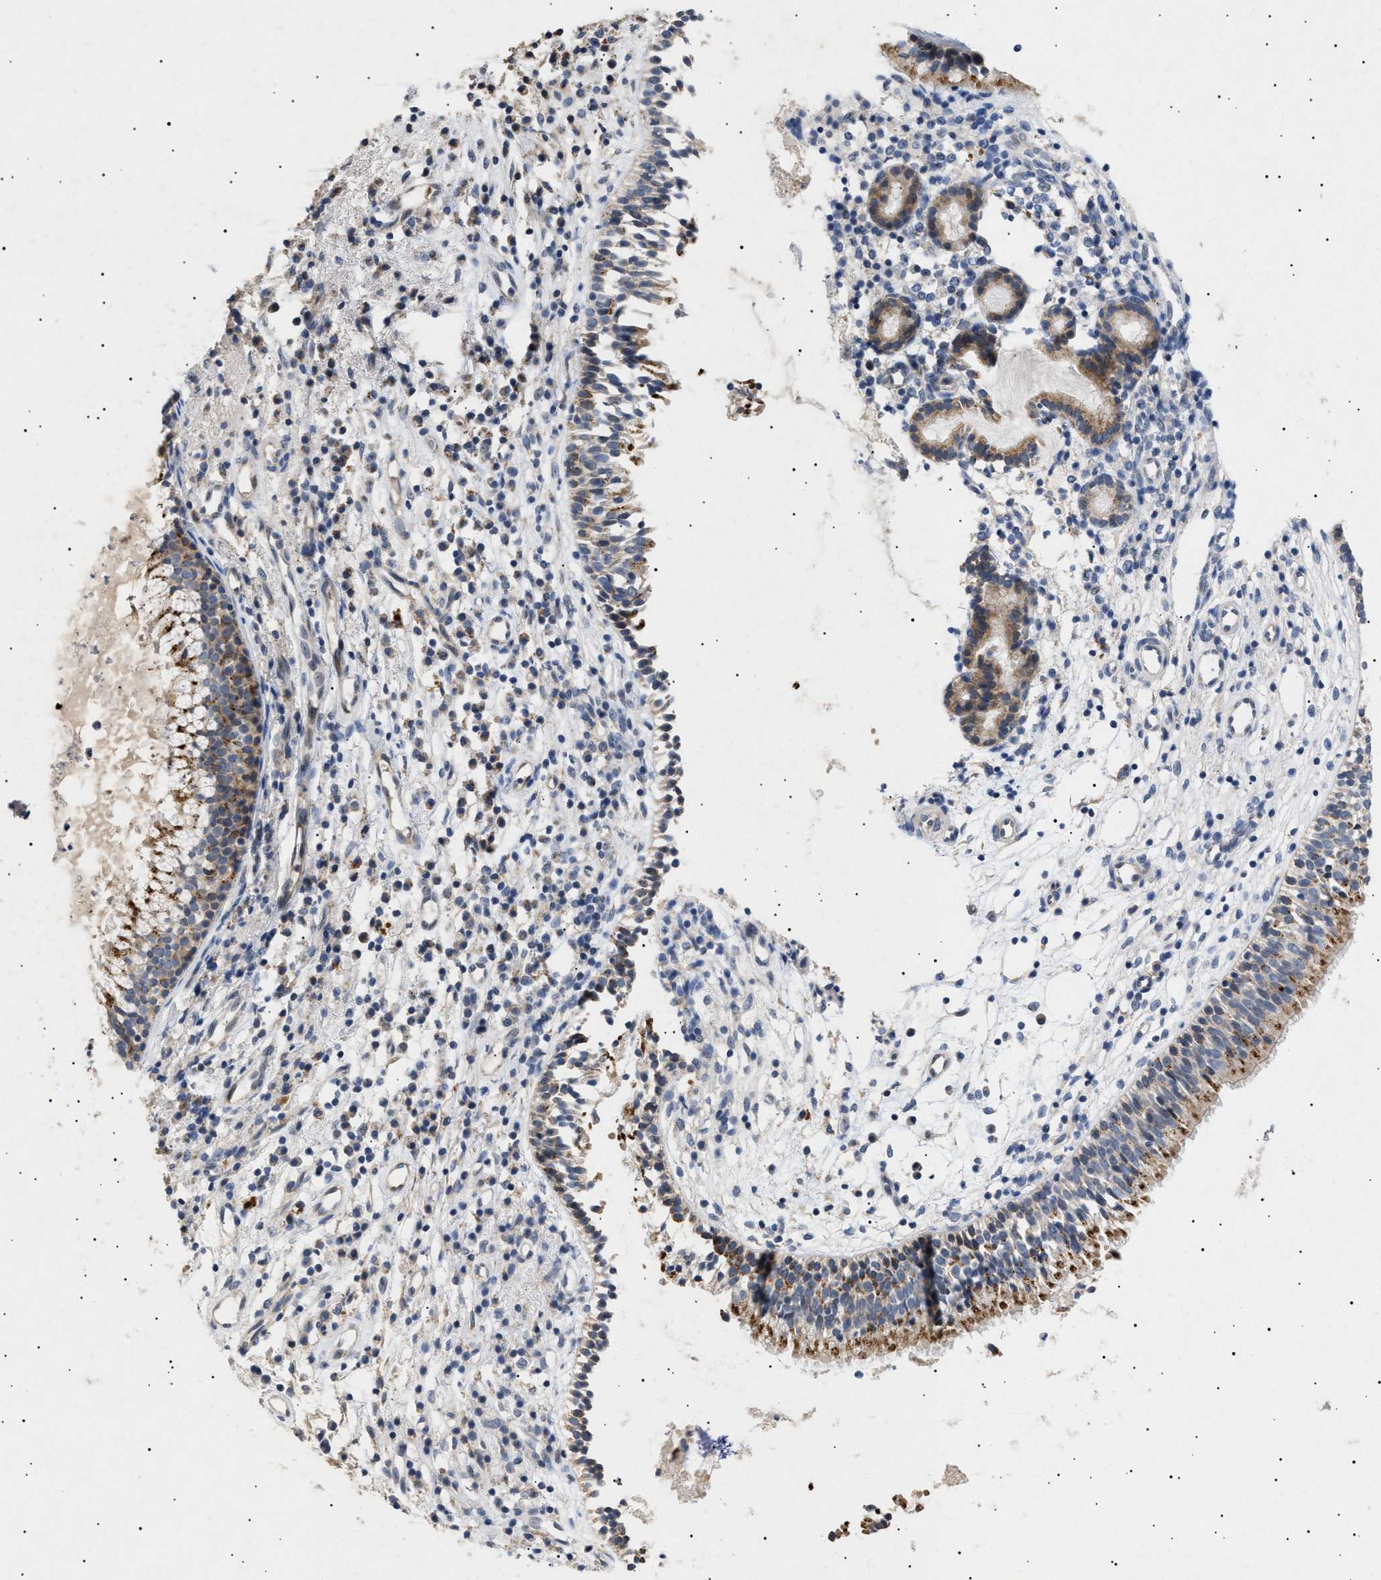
{"staining": {"intensity": "moderate", "quantity": ">75%", "location": "cytoplasmic/membranous"}, "tissue": "nasopharynx", "cell_type": "Respiratory epithelial cells", "image_type": "normal", "snomed": [{"axis": "morphology", "description": "Normal tissue, NOS"}, {"axis": "topography", "description": "Nasopharynx"}], "caption": "High-power microscopy captured an IHC photomicrograph of normal nasopharynx, revealing moderate cytoplasmic/membranous expression in approximately >75% of respiratory epithelial cells.", "gene": "SIRT5", "patient": {"sex": "male", "age": 21}}